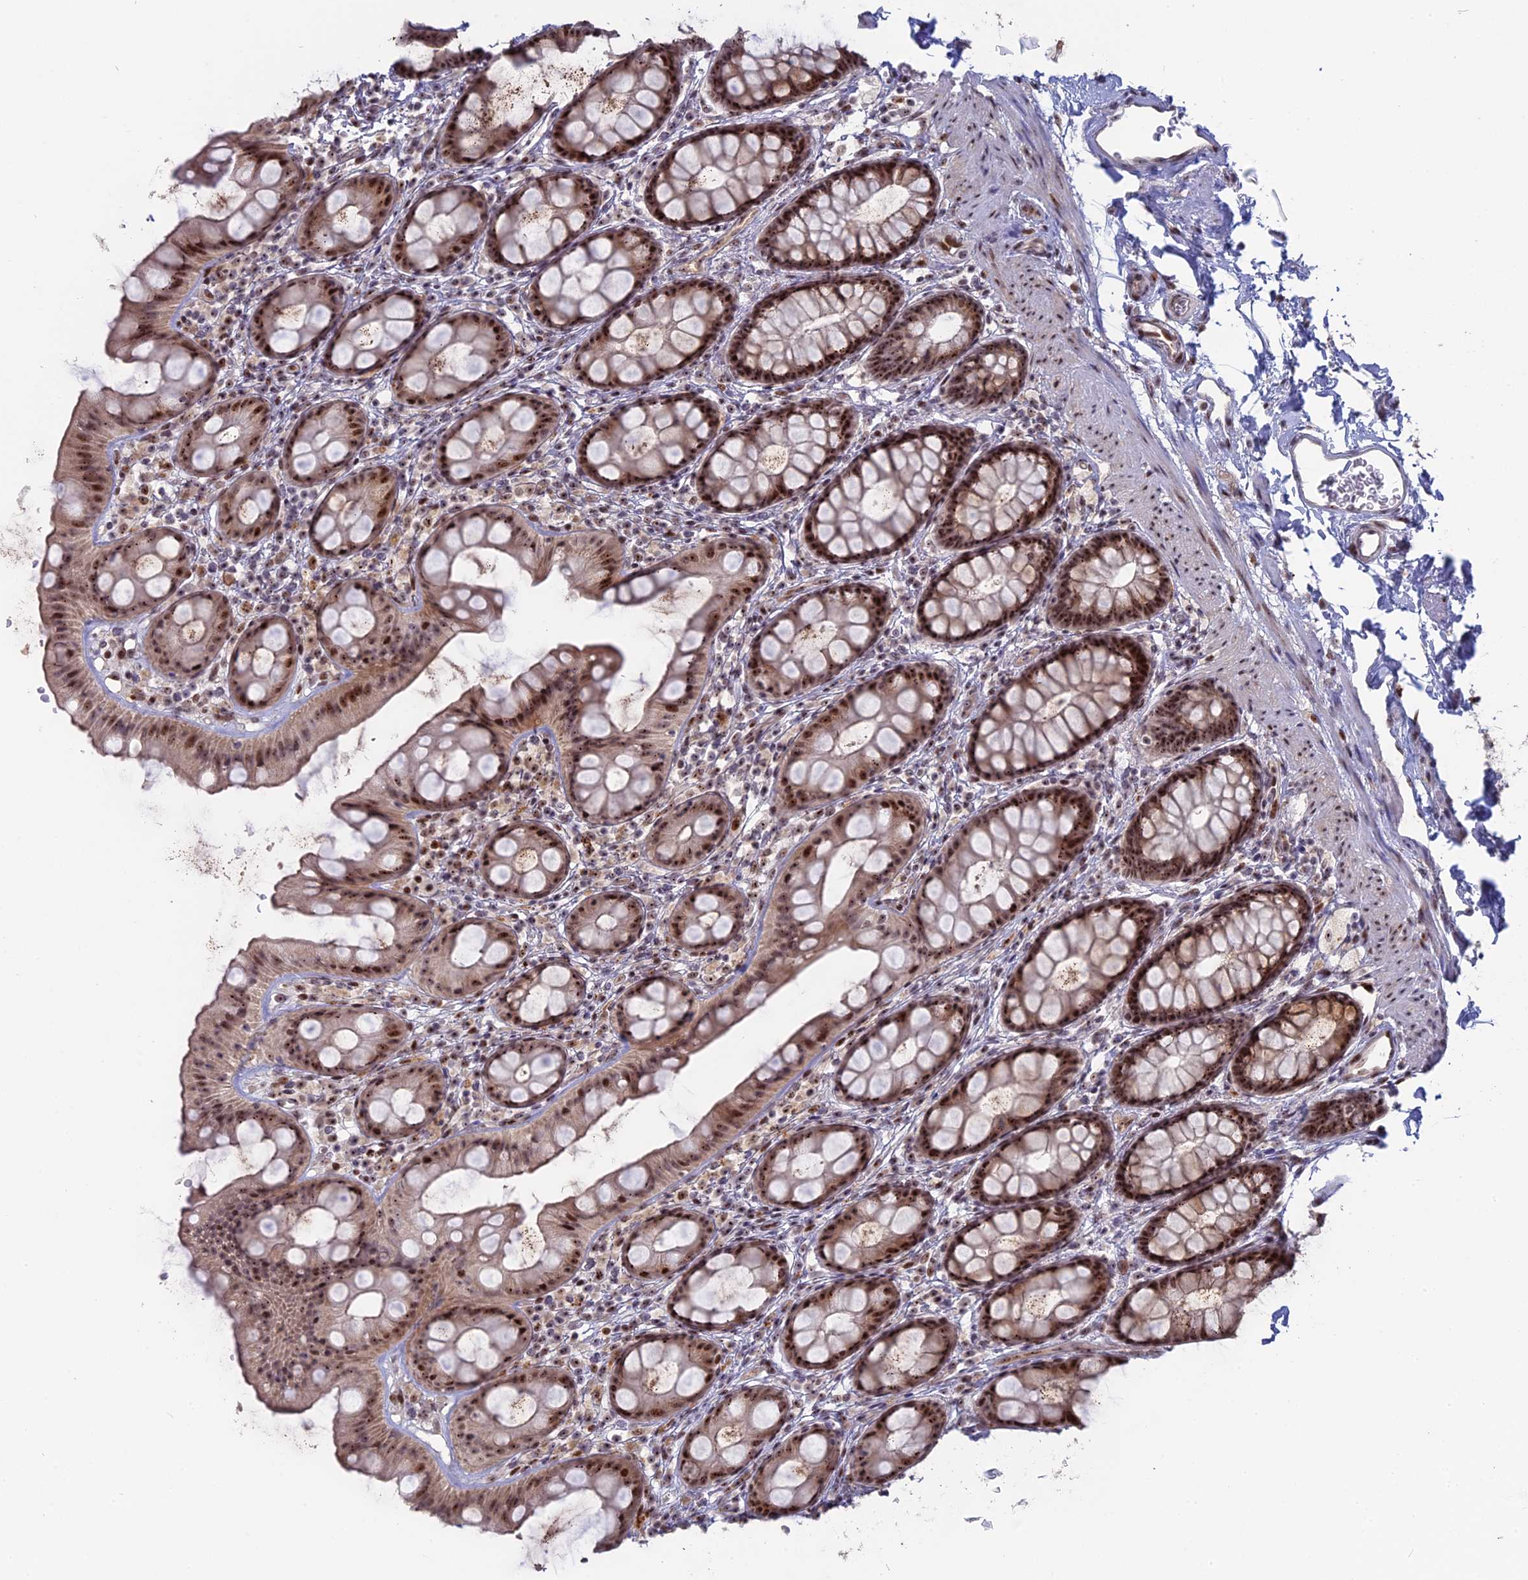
{"staining": {"intensity": "strong", "quantity": ">75%", "location": "nuclear"}, "tissue": "rectum", "cell_type": "Glandular cells", "image_type": "normal", "snomed": [{"axis": "morphology", "description": "Normal tissue, NOS"}, {"axis": "topography", "description": "Rectum"}], "caption": "Glandular cells exhibit high levels of strong nuclear staining in about >75% of cells in unremarkable human rectum.", "gene": "FAM131A", "patient": {"sex": "female", "age": 65}}